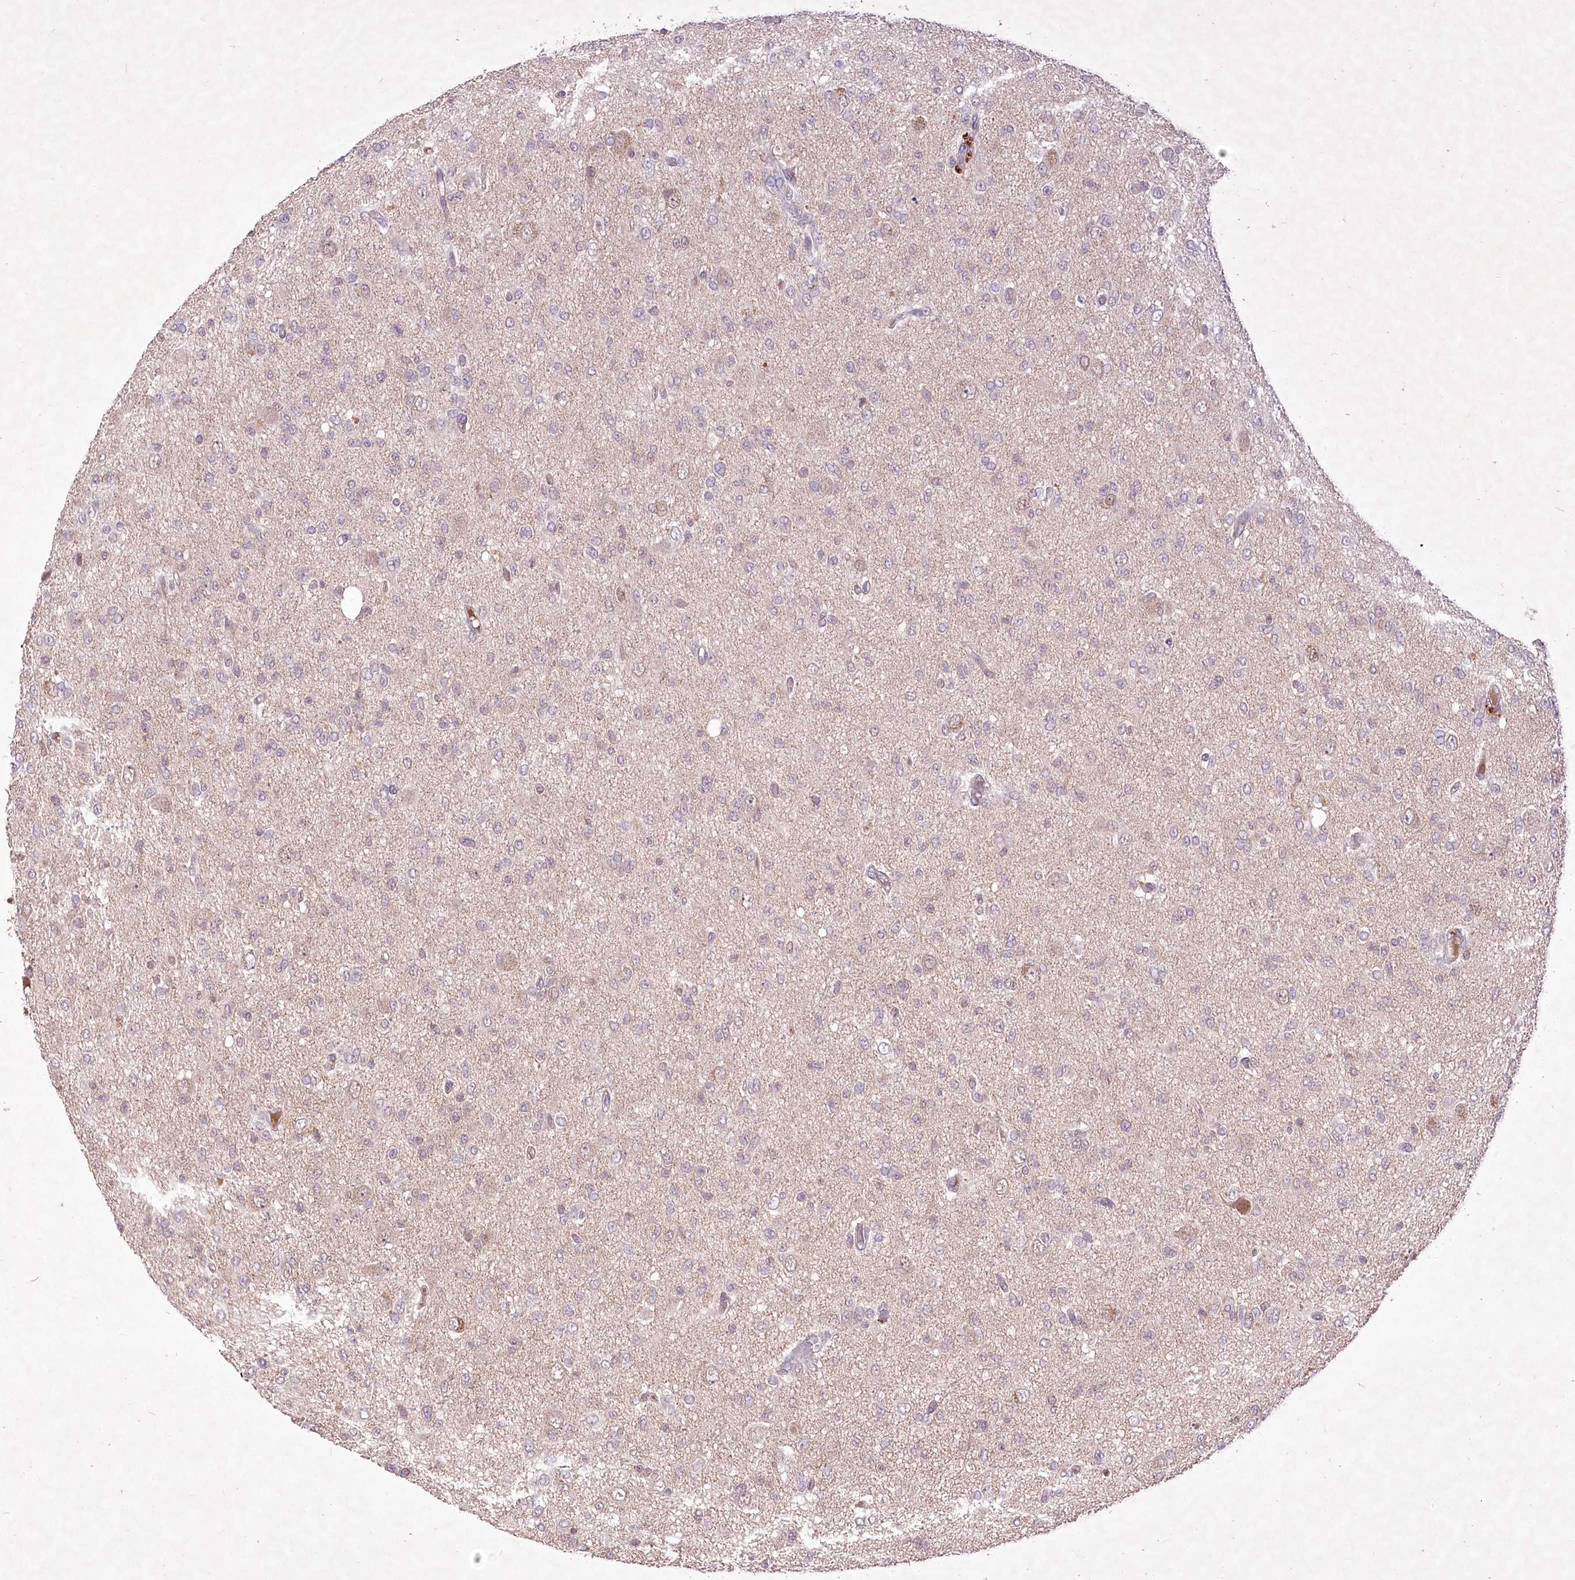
{"staining": {"intensity": "negative", "quantity": "none", "location": "none"}, "tissue": "glioma", "cell_type": "Tumor cells", "image_type": "cancer", "snomed": [{"axis": "morphology", "description": "Glioma, malignant, High grade"}, {"axis": "topography", "description": "Brain"}], "caption": "Immunohistochemistry (IHC) of human malignant high-grade glioma reveals no staining in tumor cells.", "gene": "HELT", "patient": {"sex": "female", "age": 59}}